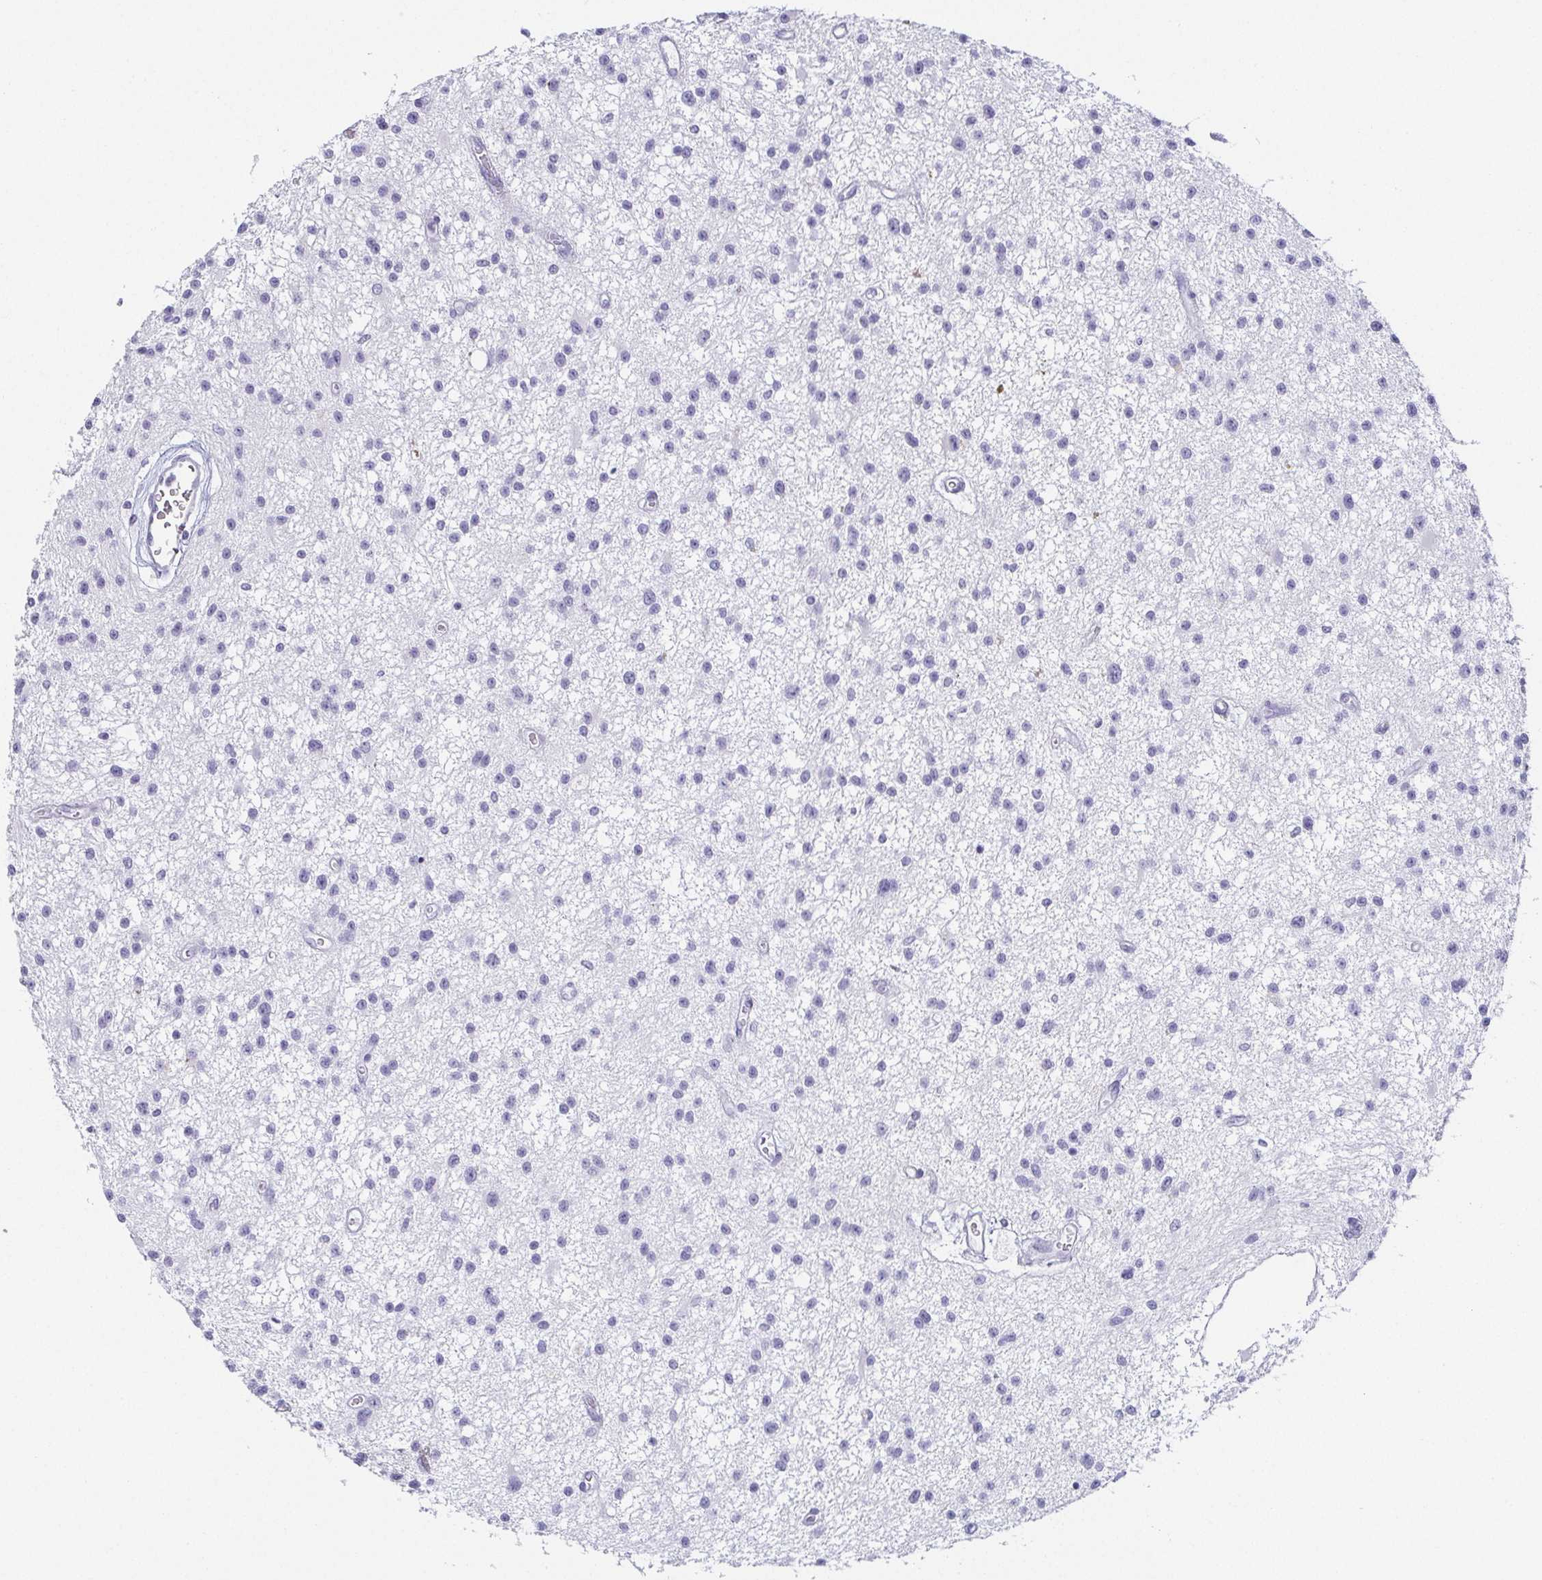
{"staining": {"intensity": "negative", "quantity": "none", "location": "none"}, "tissue": "glioma", "cell_type": "Tumor cells", "image_type": "cancer", "snomed": [{"axis": "morphology", "description": "Glioma, malignant, Low grade"}, {"axis": "topography", "description": "Brain"}], "caption": "DAB immunohistochemical staining of glioma reveals no significant positivity in tumor cells. Nuclei are stained in blue.", "gene": "PRR27", "patient": {"sex": "male", "age": 43}}